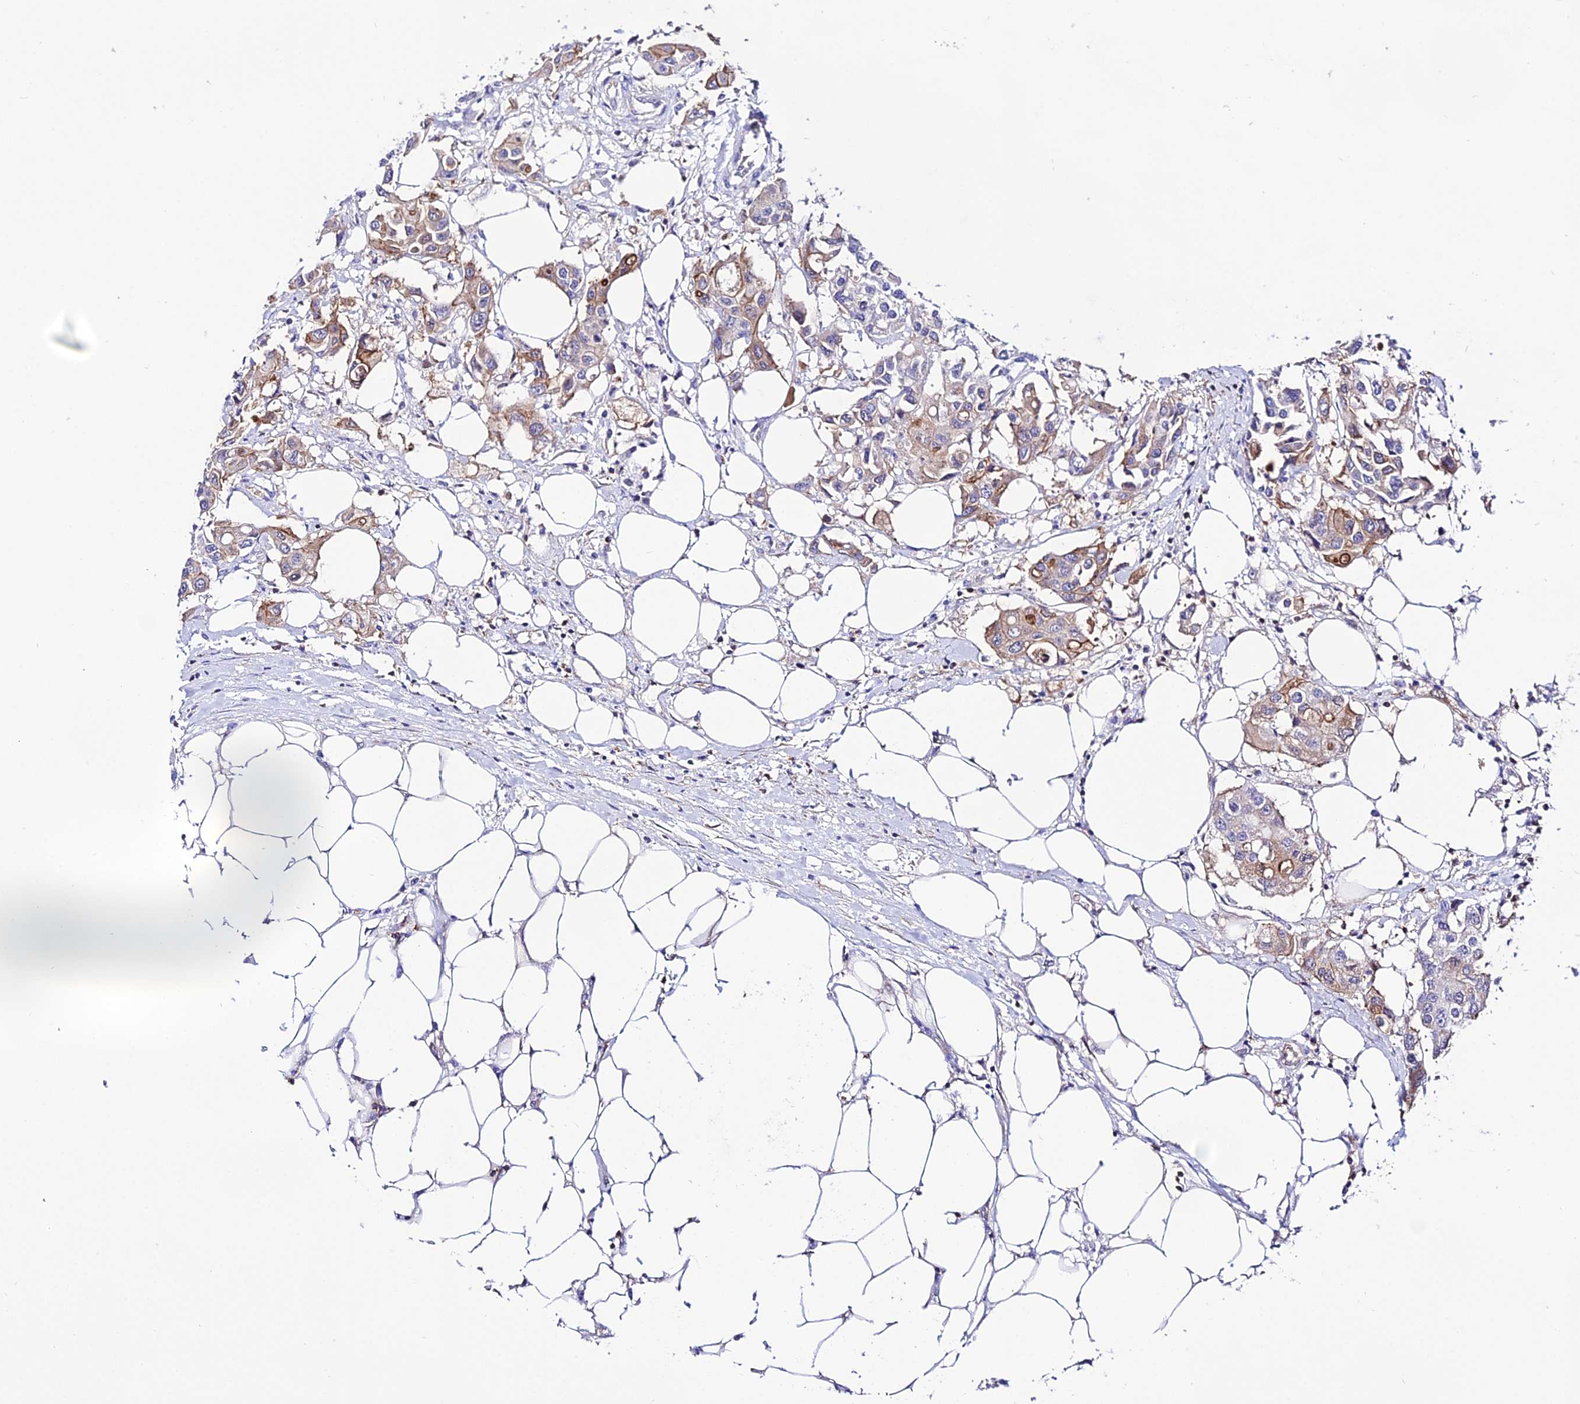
{"staining": {"intensity": "moderate", "quantity": "<25%", "location": "cytoplasmic/membranous"}, "tissue": "colorectal cancer", "cell_type": "Tumor cells", "image_type": "cancer", "snomed": [{"axis": "morphology", "description": "Adenocarcinoma, NOS"}, {"axis": "topography", "description": "Colon"}], "caption": "IHC of human adenocarcinoma (colorectal) exhibits low levels of moderate cytoplasmic/membranous expression in about <25% of tumor cells.", "gene": "S100A16", "patient": {"sex": "male", "age": 77}}